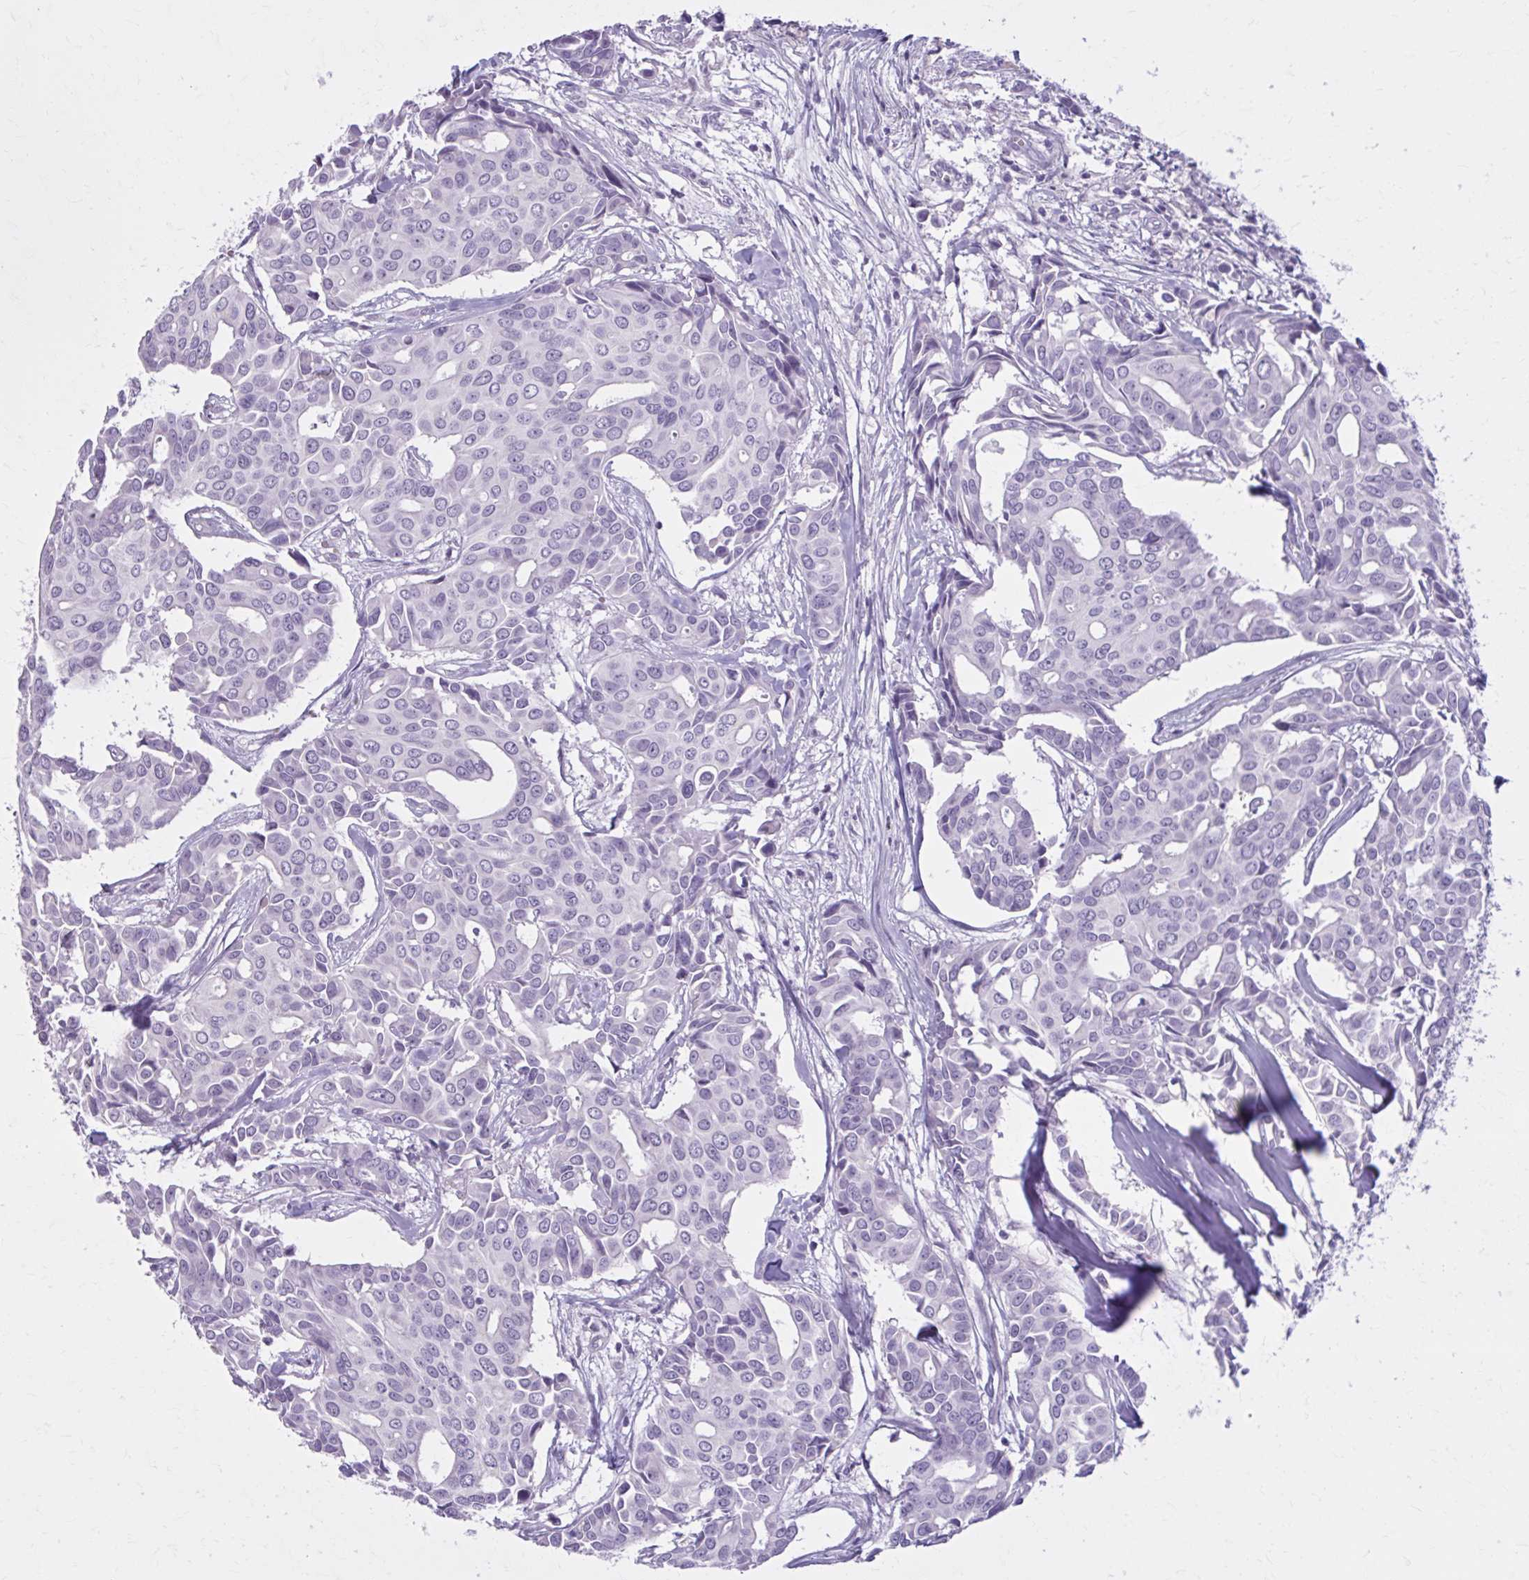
{"staining": {"intensity": "negative", "quantity": "none", "location": "none"}, "tissue": "breast cancer", "cell_type": "Tumor cells", "image_type": "cancer", "snomed": [{"axis": "morphology", "description": "Duct carcinoma"}, {"axis": "topography", "description": "Breast"}], "caption": "Protein analysis of breast cancer (infiltrating ductal carcinoma) reveals no significant expression in tumor cells.", "gene": "OR4B1", "patient": {"sex": "female", "age": 54}}